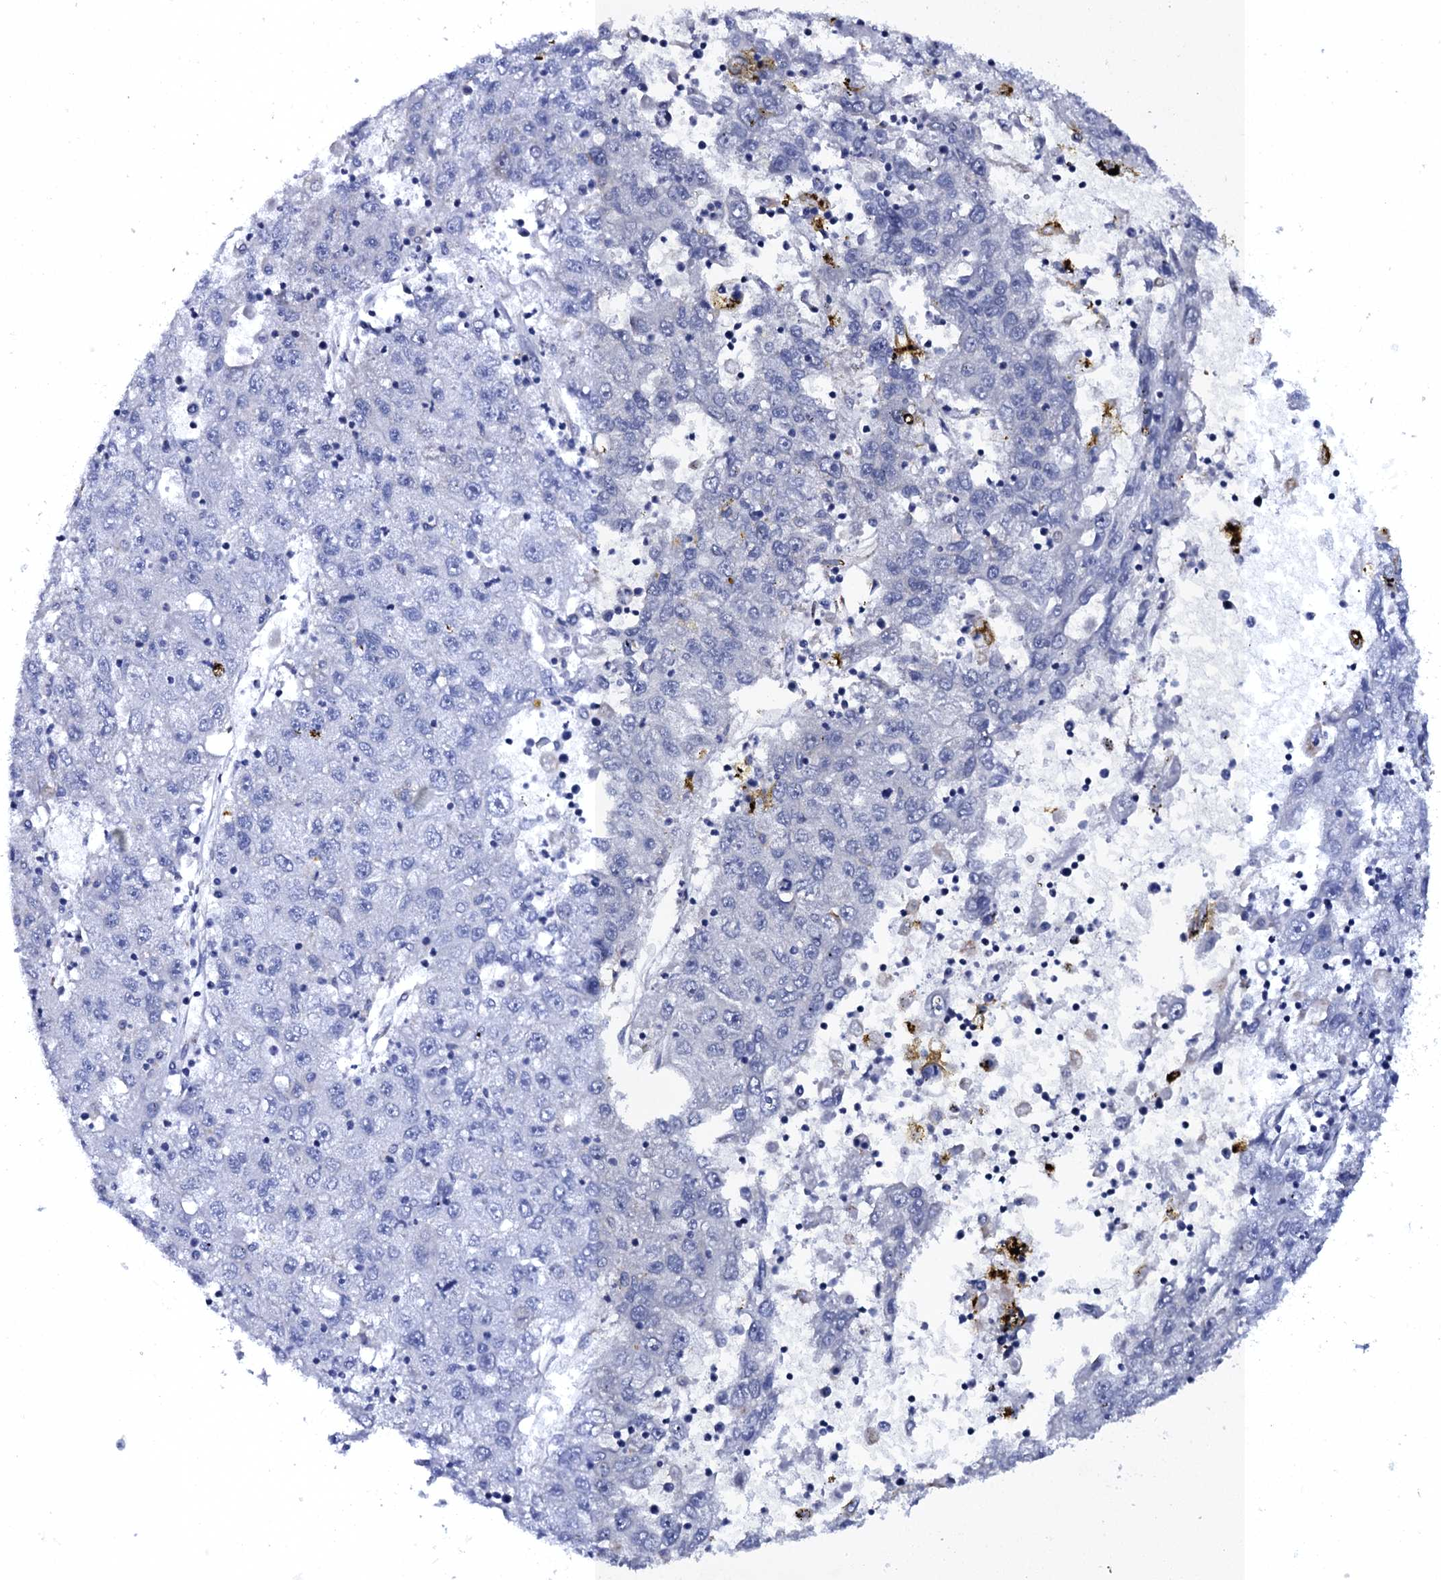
{"staining": {"intensity": "negative", "quantity": "none", "location": "none"}, "tissue": "liver cancer", "cell_type": "Tumor cells", "image_type": "cancer", "snomed": [{"axis": "morphology", "description": "Carcinoma, Hepatocellular, NOS"}, {"axis": "topography", "description": "Liver"}], "caption": "A micrograph of liver hepatocellular carcinoma stained for a protein displays no brown staining in tumor cells.", "gene": "POGLUT3", "patient": {"sex": "male", "age": 49}}